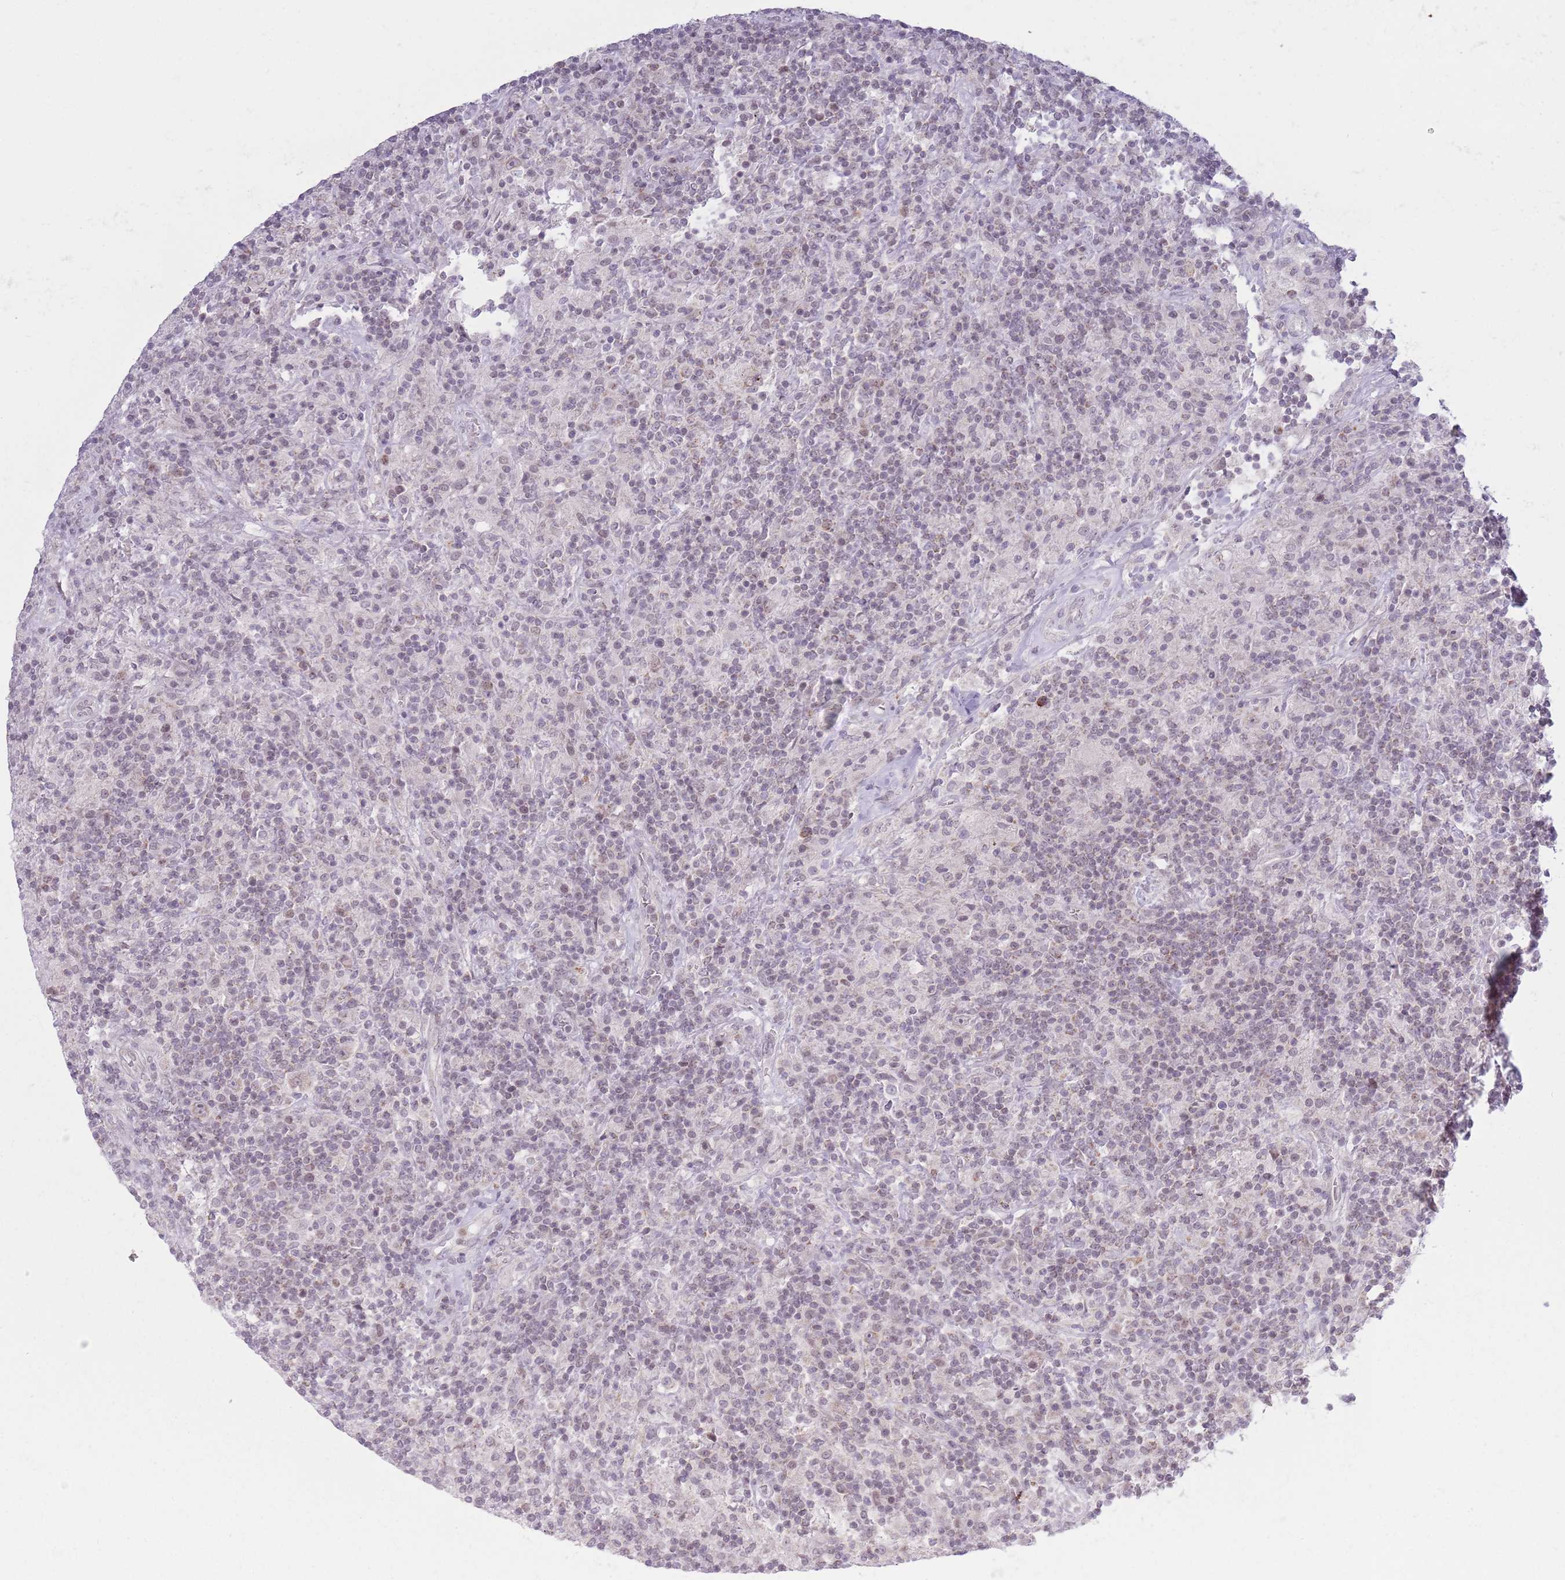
{"staining": {"intensity": "negative", "quantity": "none", "location": "none"}, "tissue": "lymphoma", "cell_type": "Tumor cells", "image_type": "cancer", "snomed": [{"axis": "morphology", "description": "Hodgkin's disease, NOS"}, {"axis": "topography", "description": "Lymph node"}], "caption": "The photomicrograph exhibits no staining of tumor cells in Hodgkin's disease. The staining is performed using DAB (3,3'-diaminobenzidine) brown chromogen with nuclei counter-stained in using hematoxylin.", "gene": "MRPL34", "patient": {"sex": "male", "age": 70}}